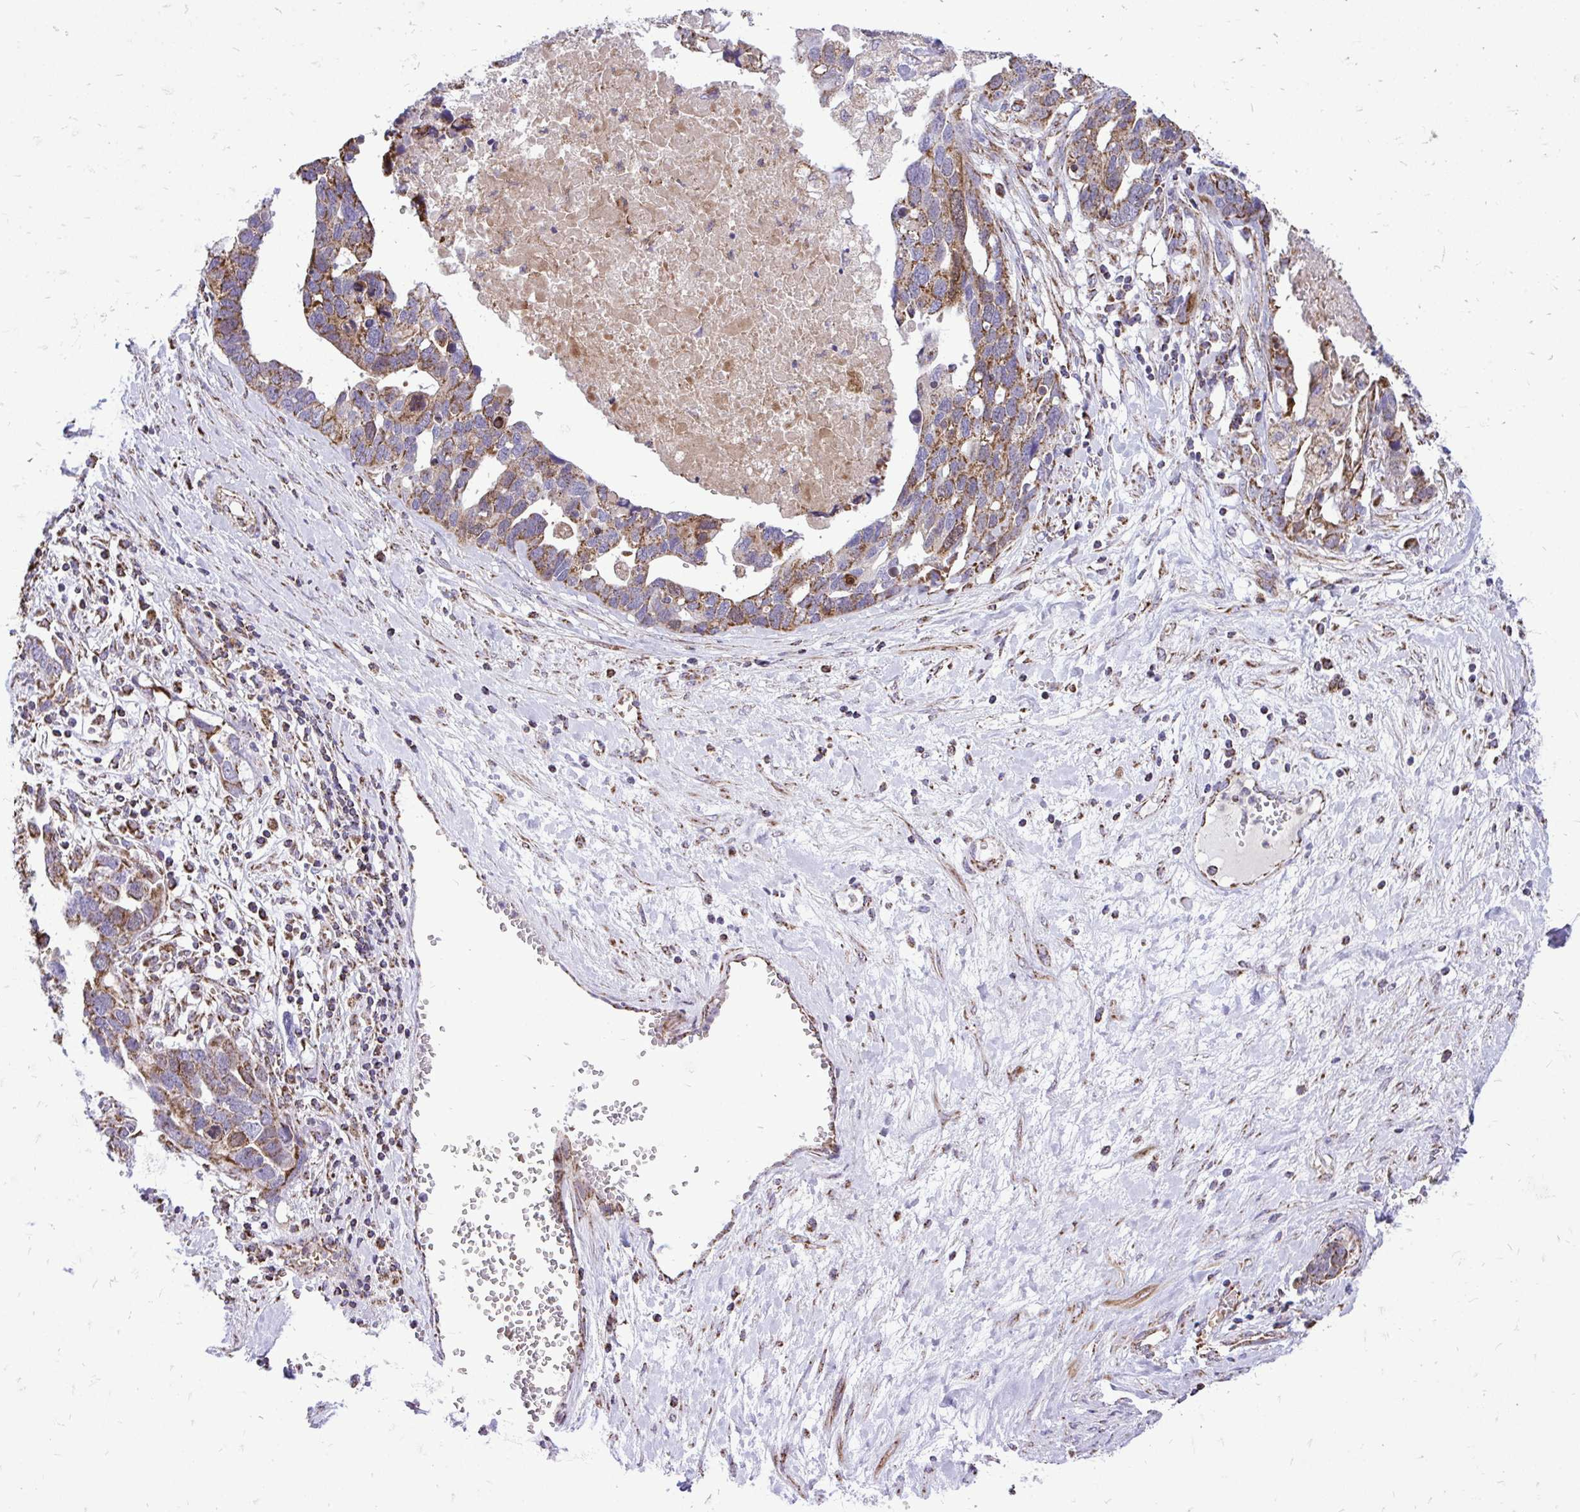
{"staining": {"intensity": "moderate", "quantity": ">75%", "location": "cytoplasmic/membranous"}, "tissue": "ovarian cancer", "cell_type": "Tumor cells", "image_type": "cancer", "snomed": [{"axis": "morphology", "description": "Cystadenocarcinoma, serous, NOS"}, {"axis": "topography", "description": "Ovary"}], "caption": "Ovarian serous cystadenocarcinoma stained for a protein exhibits moderate cytoplasmic/membranous positivity in tumor cells.", "gene": "UBE2C", "patient": {"sex": "female", "age": 54}}